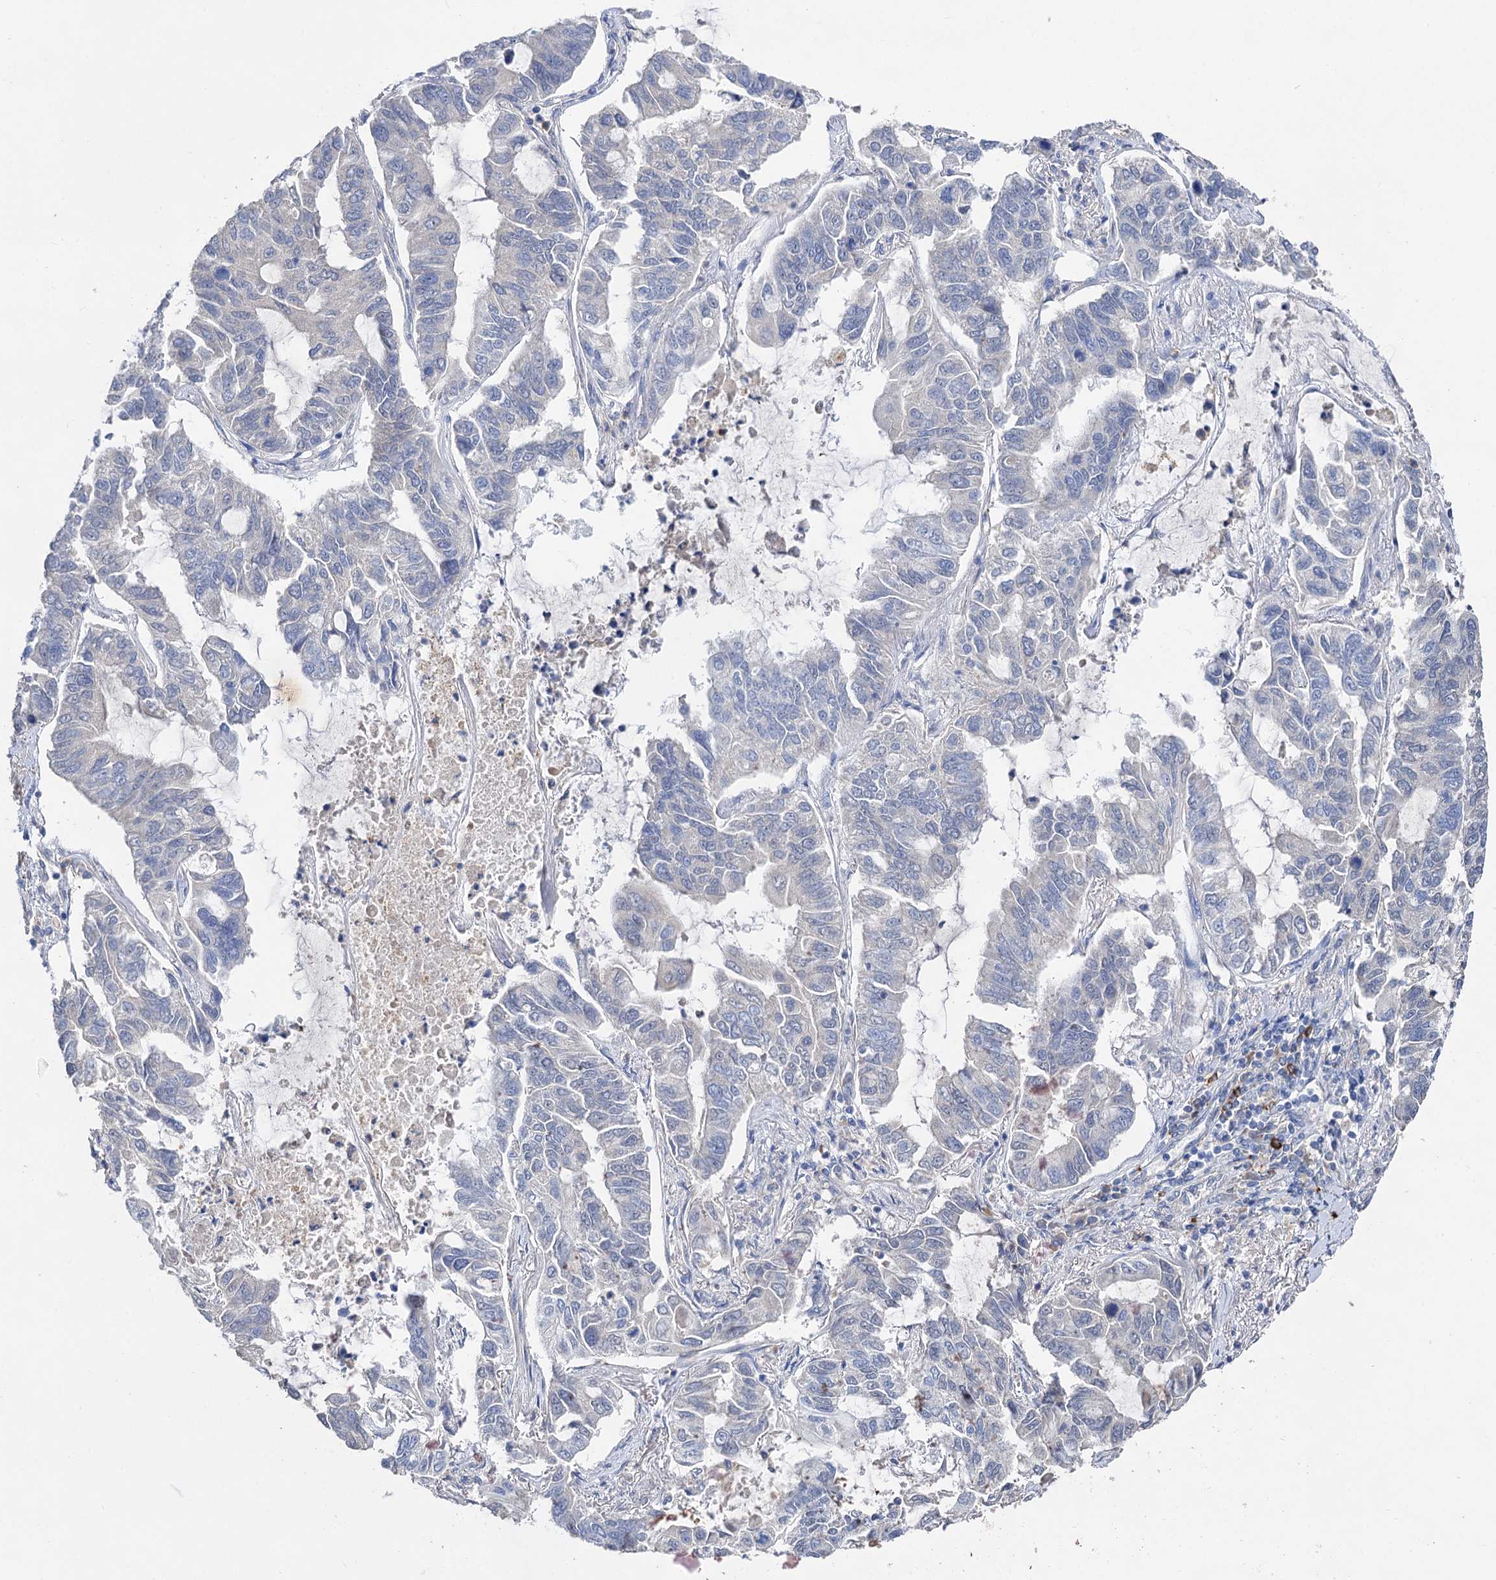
{"staining": {"intensity": "negative", "quantity": "none", "location": "none"}, "tissue": "lung cancer", "cell_type": "Tumor cells", "image_type": "cancer", "snomed": [{"axis": "morphology", "description": "Adenocarcinoma, NOS"}, {"axis": "topography", "description": "Lung"}], "caption": "Protein analysis of adenocarcinoma (lung) shows no significant positivity in tumor cells. (Brightfield microscopy of DAB IHC at high magnification).", "gene": "HVCN1", "patient": {"sex": "male", "age": 64}}